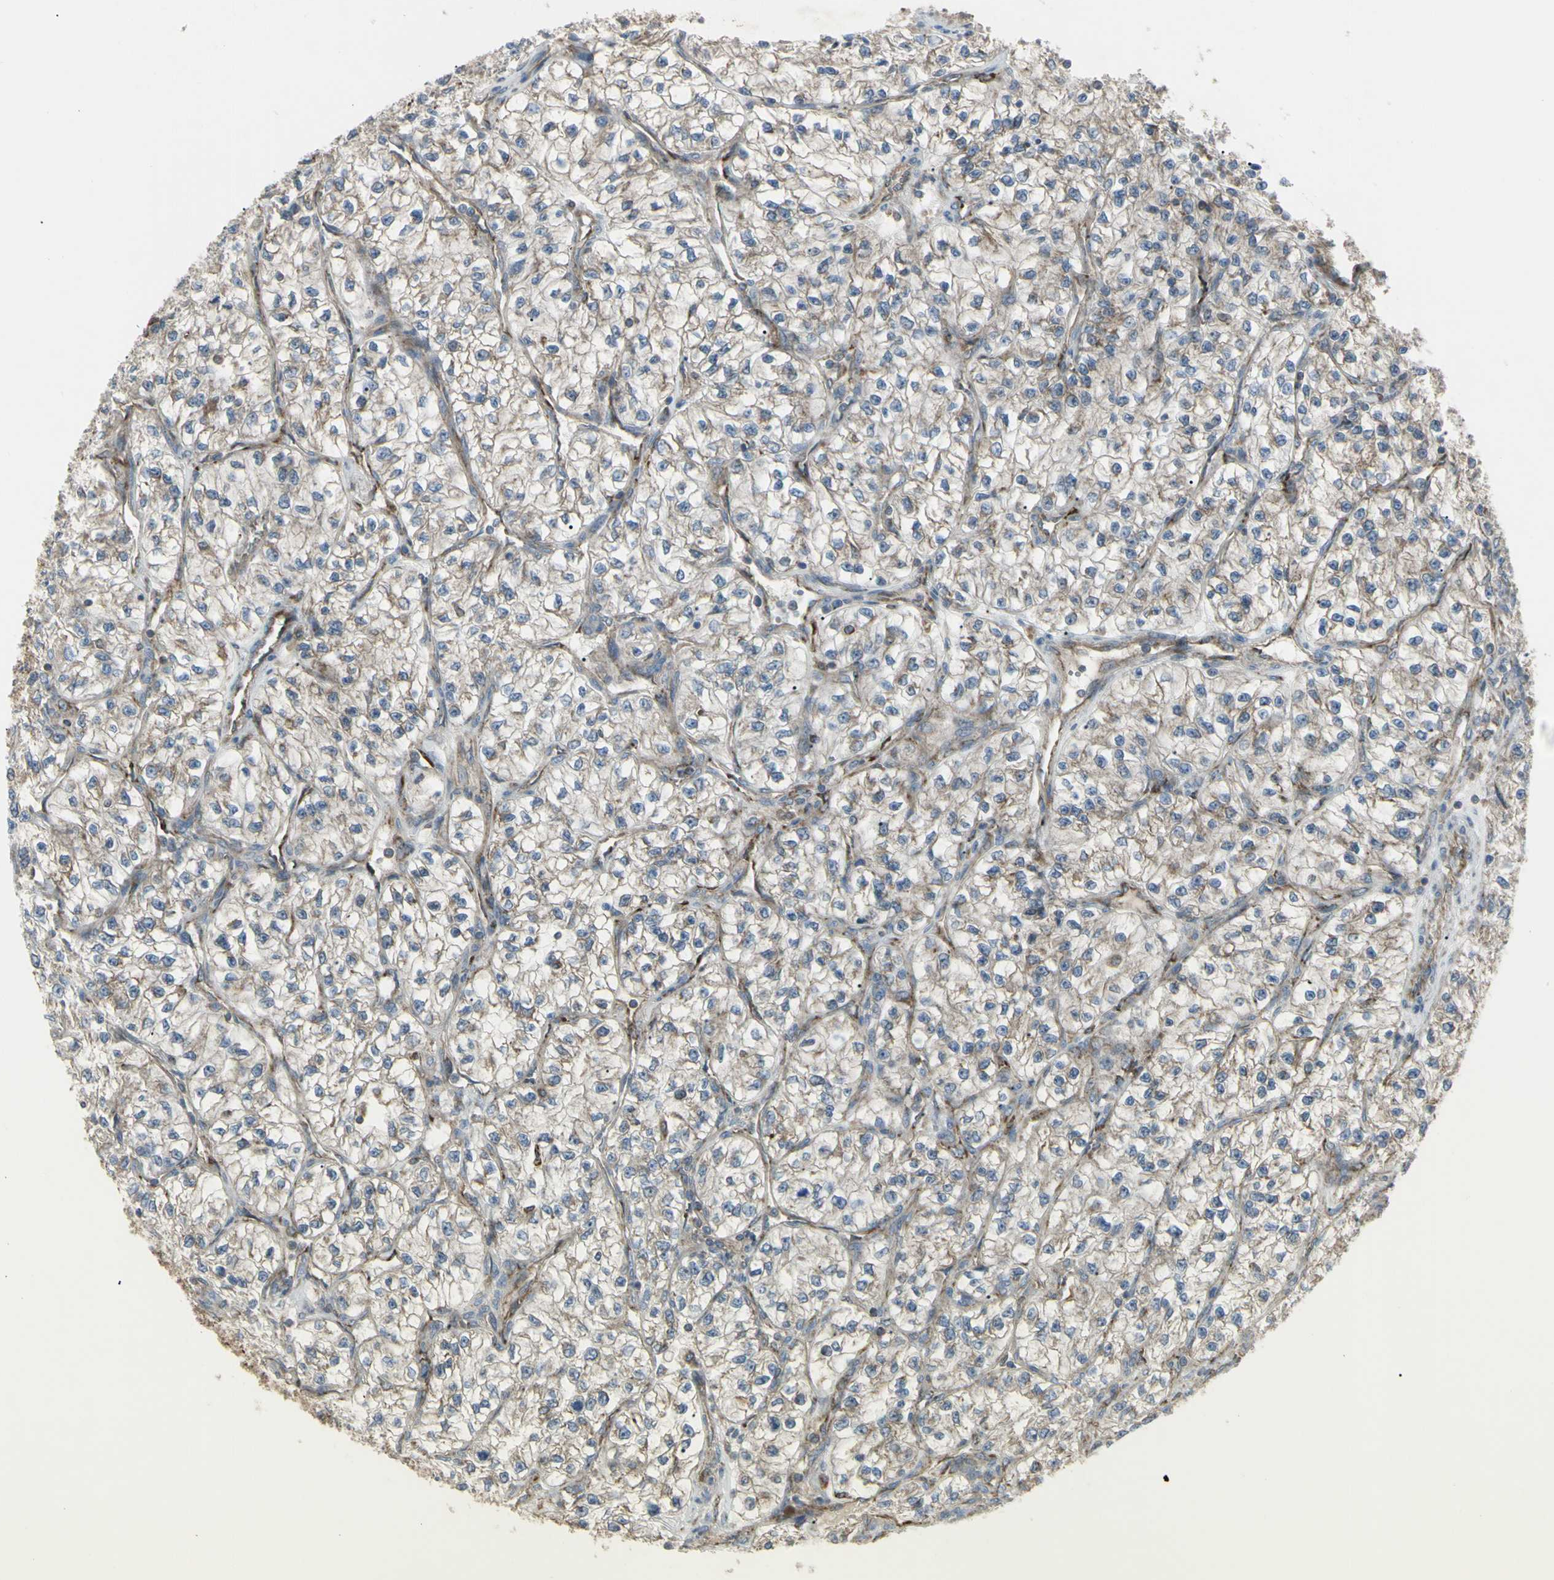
{"staining": {"intensity": "weak", "quantity": "25%-75%", "location": "cytoplasmic/membranous"}, "tissue": "renal cancer", "cell_type": "Tumor cells", "image_type": "cancer", "snomed": [{"axis": "morphology", "description": "Adenocarcinoma, NOS"}, {"axis": "topography", "description": "Kidney"}], "caption": "IHC micrograph of neoplastic tissue: human renal cancer (adenocarcinoma) stained using IHC reveals low levels of weak protein expression localized specifically in the cytoplasmic/membranous of tumor cells, appearing as a cytoplasmic/membranous brown color.", "gene": "CYB5R1", "patient": {"sex": "female", "age": 57}}